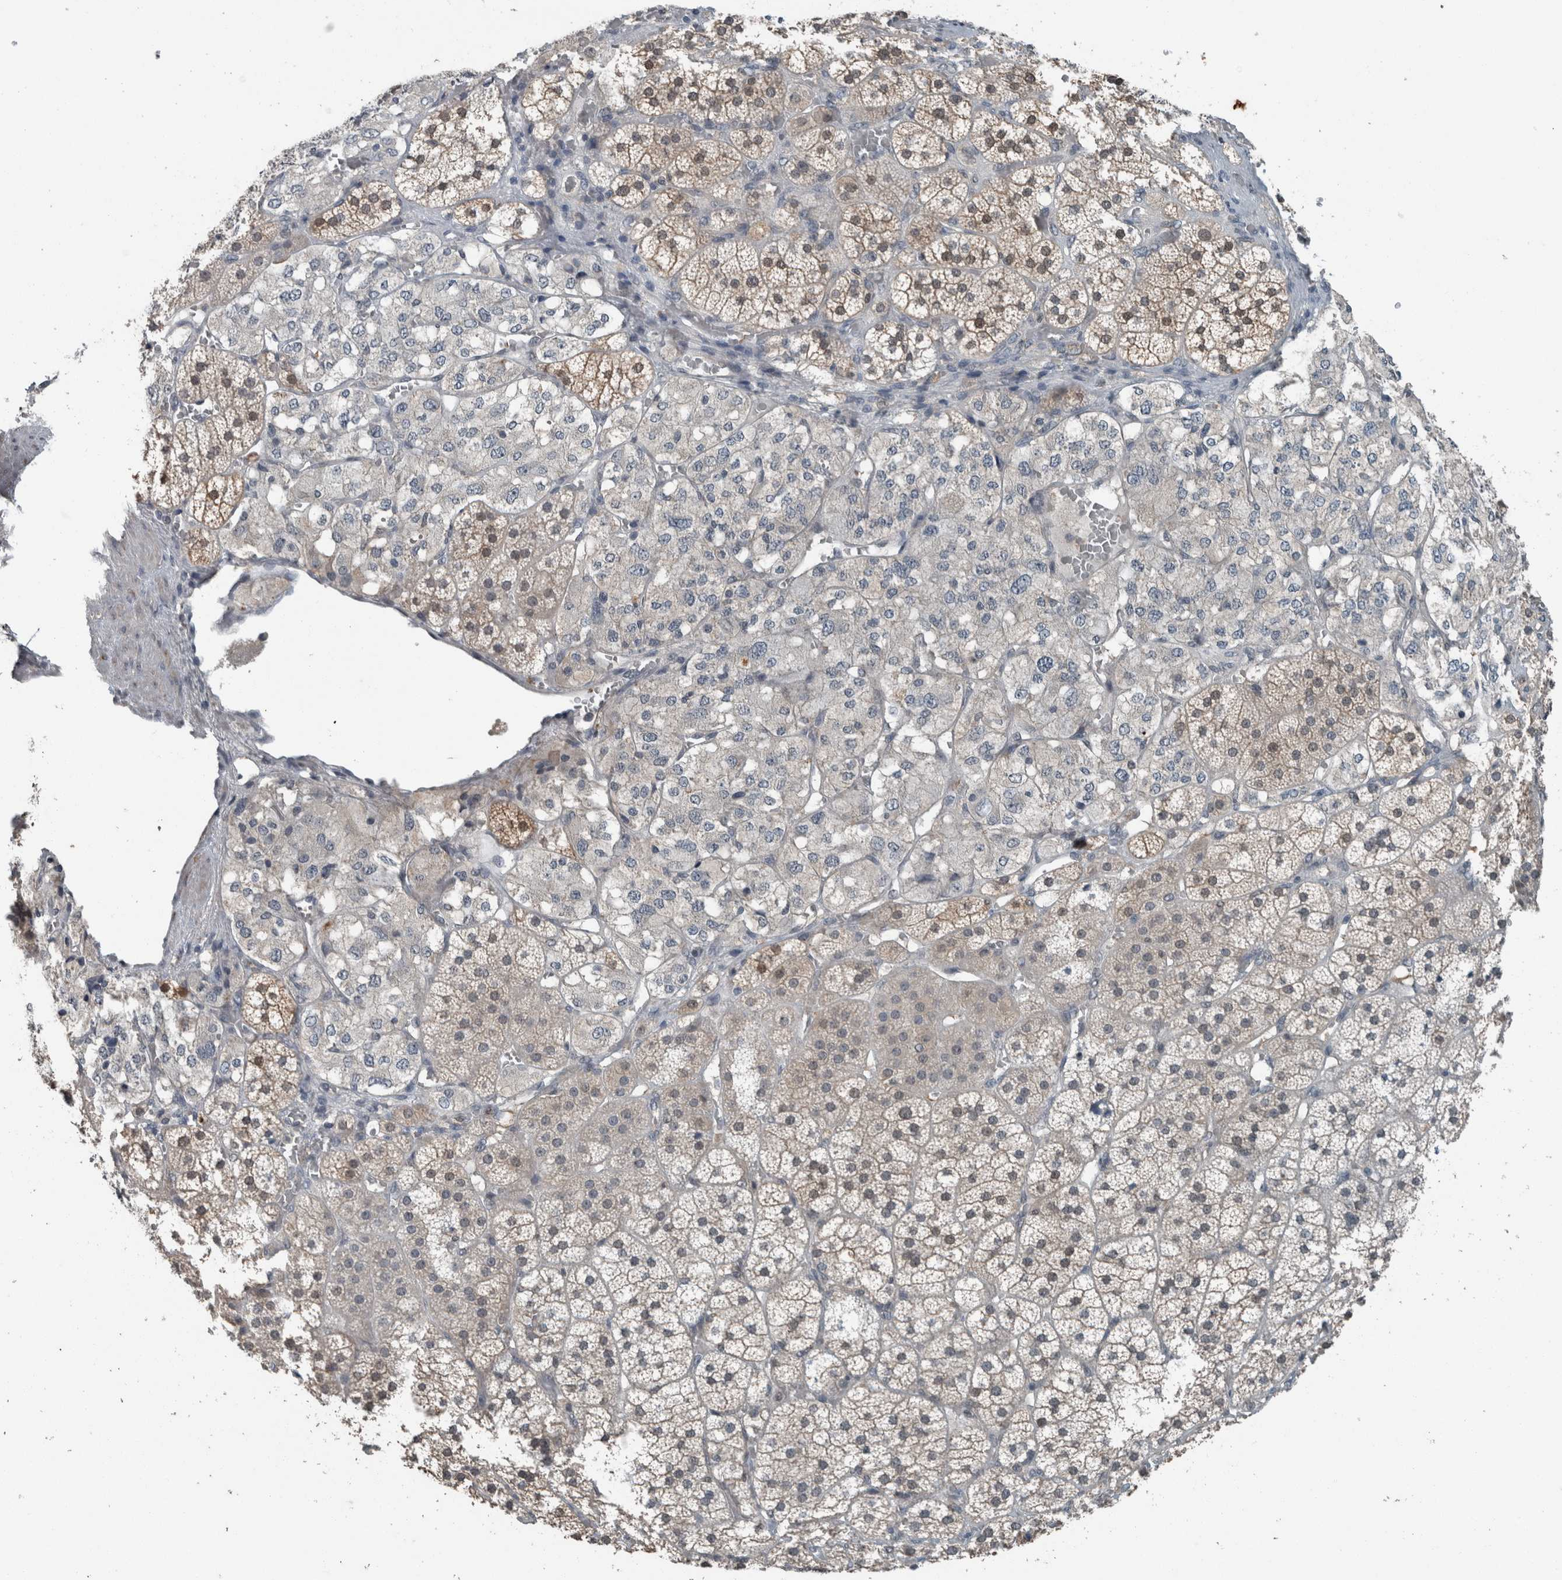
{"staining": {"intensity": "weak", "quantity": "25%-75%", "location": "nuclear"}, "tissue": "adrenal gland", "cell_type": "Glandular cells", "image_type": "normal", "snomed": [{"axis": "morphology", "description": "Normal tissue, NOS"}, {"axis": "topography", "description": "Adrenal gland"}], "caption": "A brown stain highlights weak nuclear staining of a protein in glandular cells of benign adrenal gland. Immunohistochemistry (ihc) stains the protein of interest in brown and the nuclei are stained blue.", "gene": "MYO1E", "patient": {"sex": "female", "age": 44}}